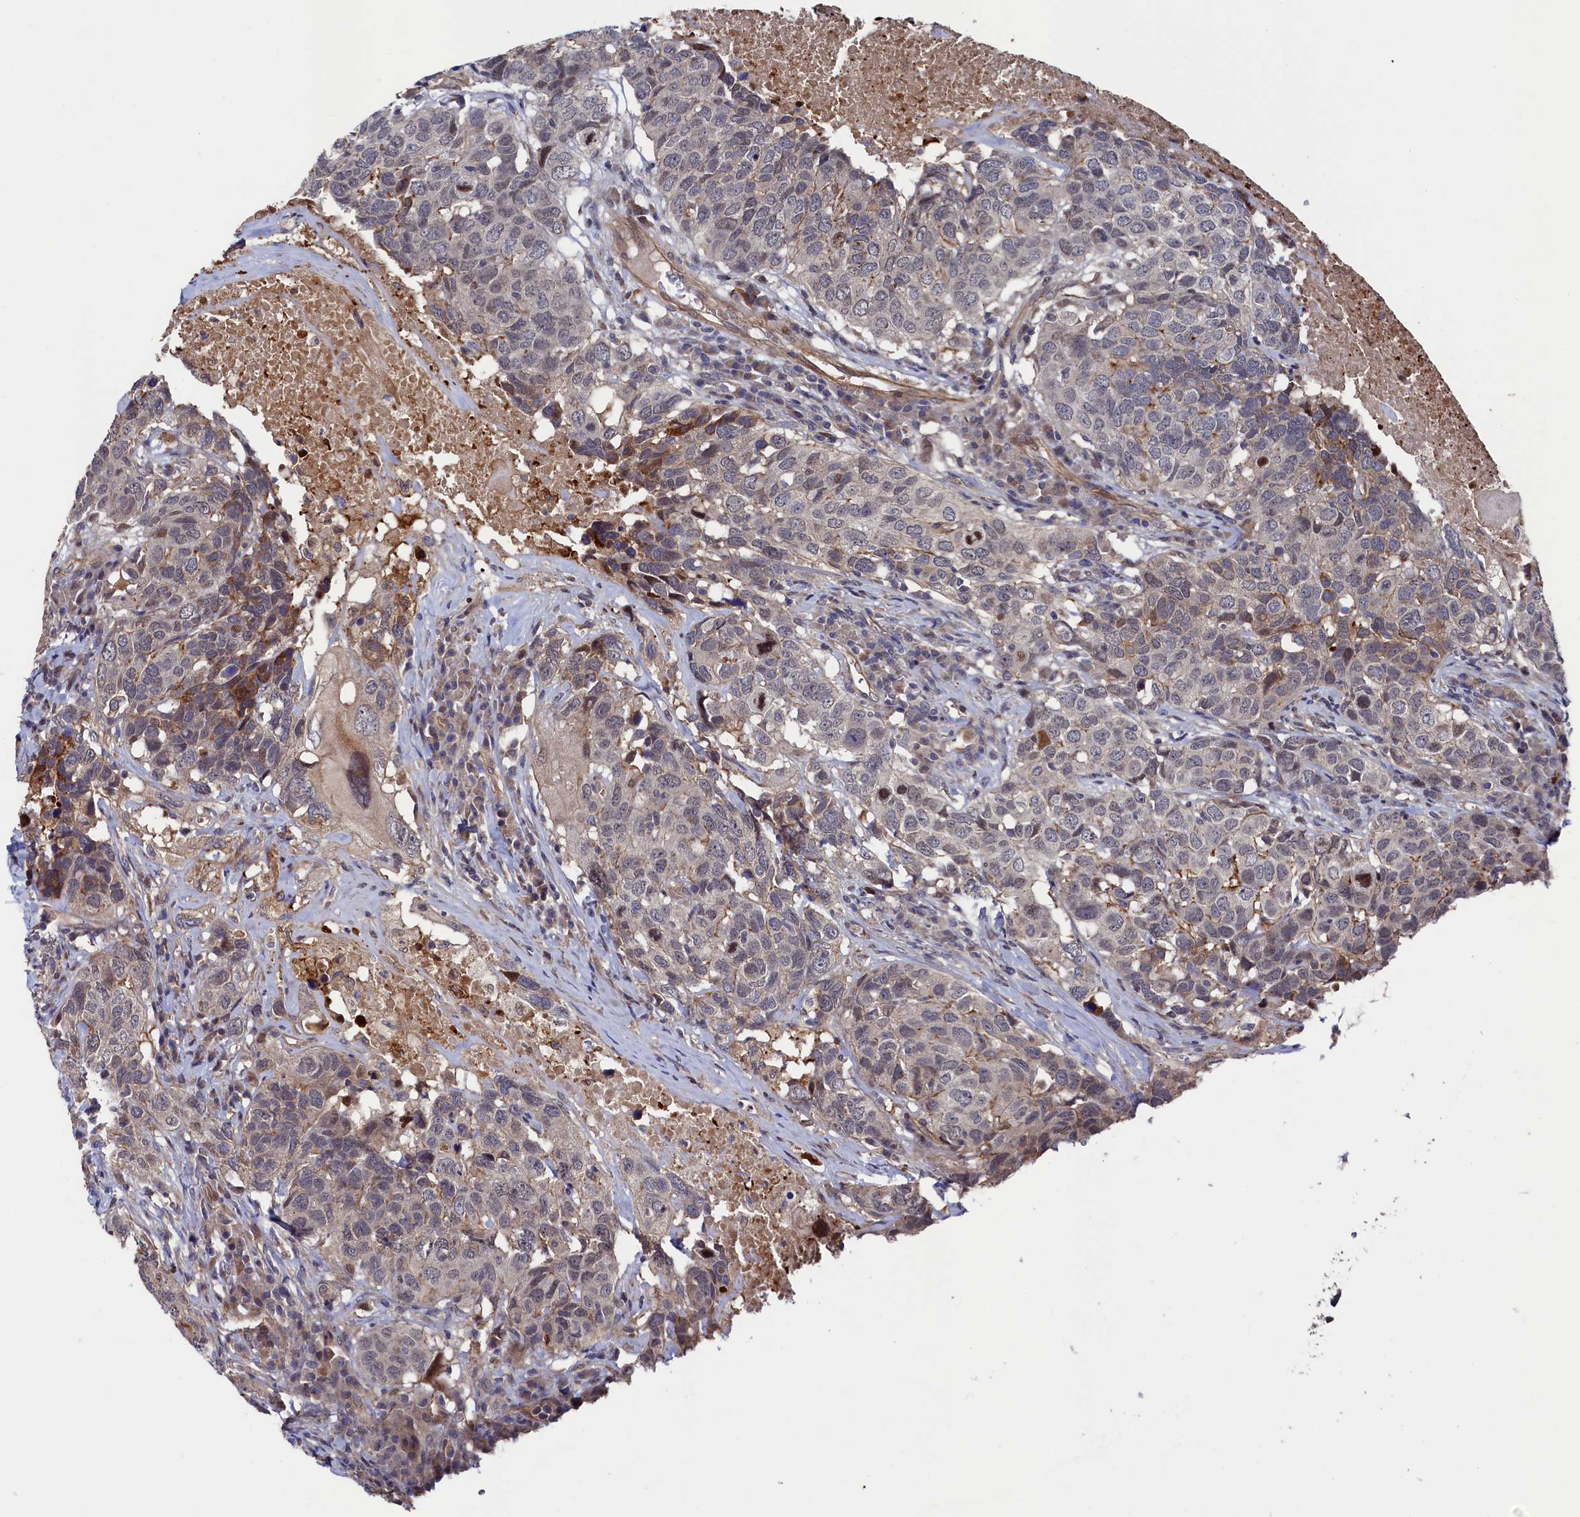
{"staining": {"intensity": "moderate", "quantity": "<25%", "location": "cytoplasmic/membranous"}, "tissue": "head and neck cancer", "cell_type": "Tumor cells", "image_type": "cancer", "snomed": [{"axis": "morphology", "description": "Squamous cell carcinoma, NOS"}, {"axis": "topography", "description": "Head-Neck"}], "caption": "Immunohistochemistry (IHC) image of neoplastic tissue: head and neck cancer stained using immunohistochemistry demonstrates low levels of moderate protein expression localized specifically in the cytoplasmic/membranous of tumor cells, appearing as a cytoplasmic/membranous brown color.", "gene": "ZNF891", "patient": {"sex": "male", "age": 66}}